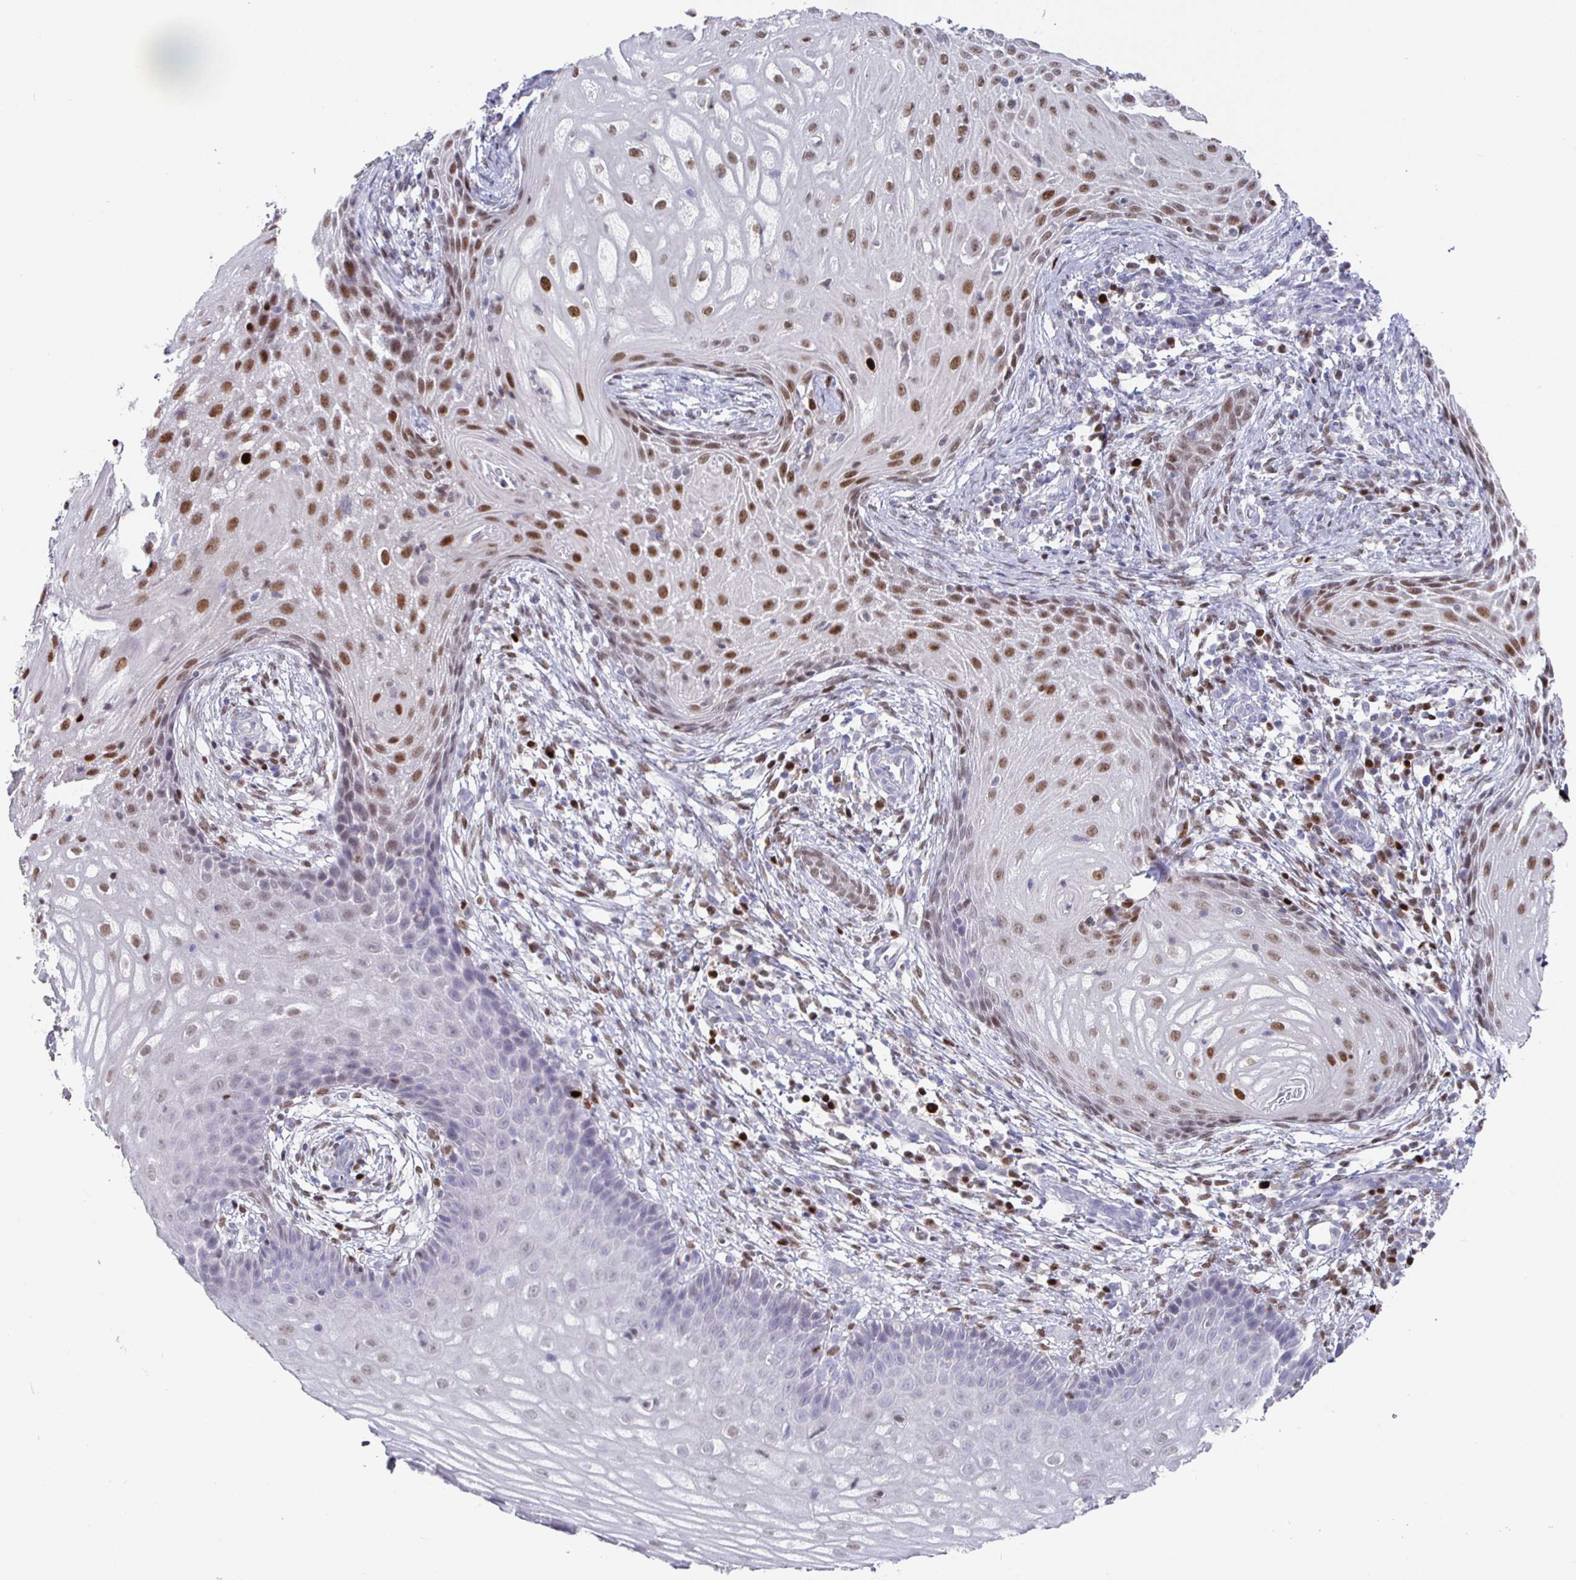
{"staining": {"intensity": "moderate", "quantity": "25%-75%", "location": "cytoplasmic/membranous,nuclear"}, "tissue": "cervical cancer", "cell_type": "Tumor cells", "image_type": "cancer", "snomed": [{"axis": "morphology", "description": "Squamous cell carcinoma, NOS"}, {"axis": "topography", "description": "Cervix"}], "caption": "Cervical squamous cell carcinoma stained with DAB (3,3'-diaminobenzidine) IHC shows medium levels of moderate cytoplasmic/membranous and nuclear expression in approximately 25%-75% of tumor cells. The staining is performed using DAB (3,3'-diaminobenzidine) brown chromogen to label protein expression. The nuclei are counter-stained blue using hematoxylin.", "gene": "RUNX2", "patient": {"sex": "female", "age": 30}}